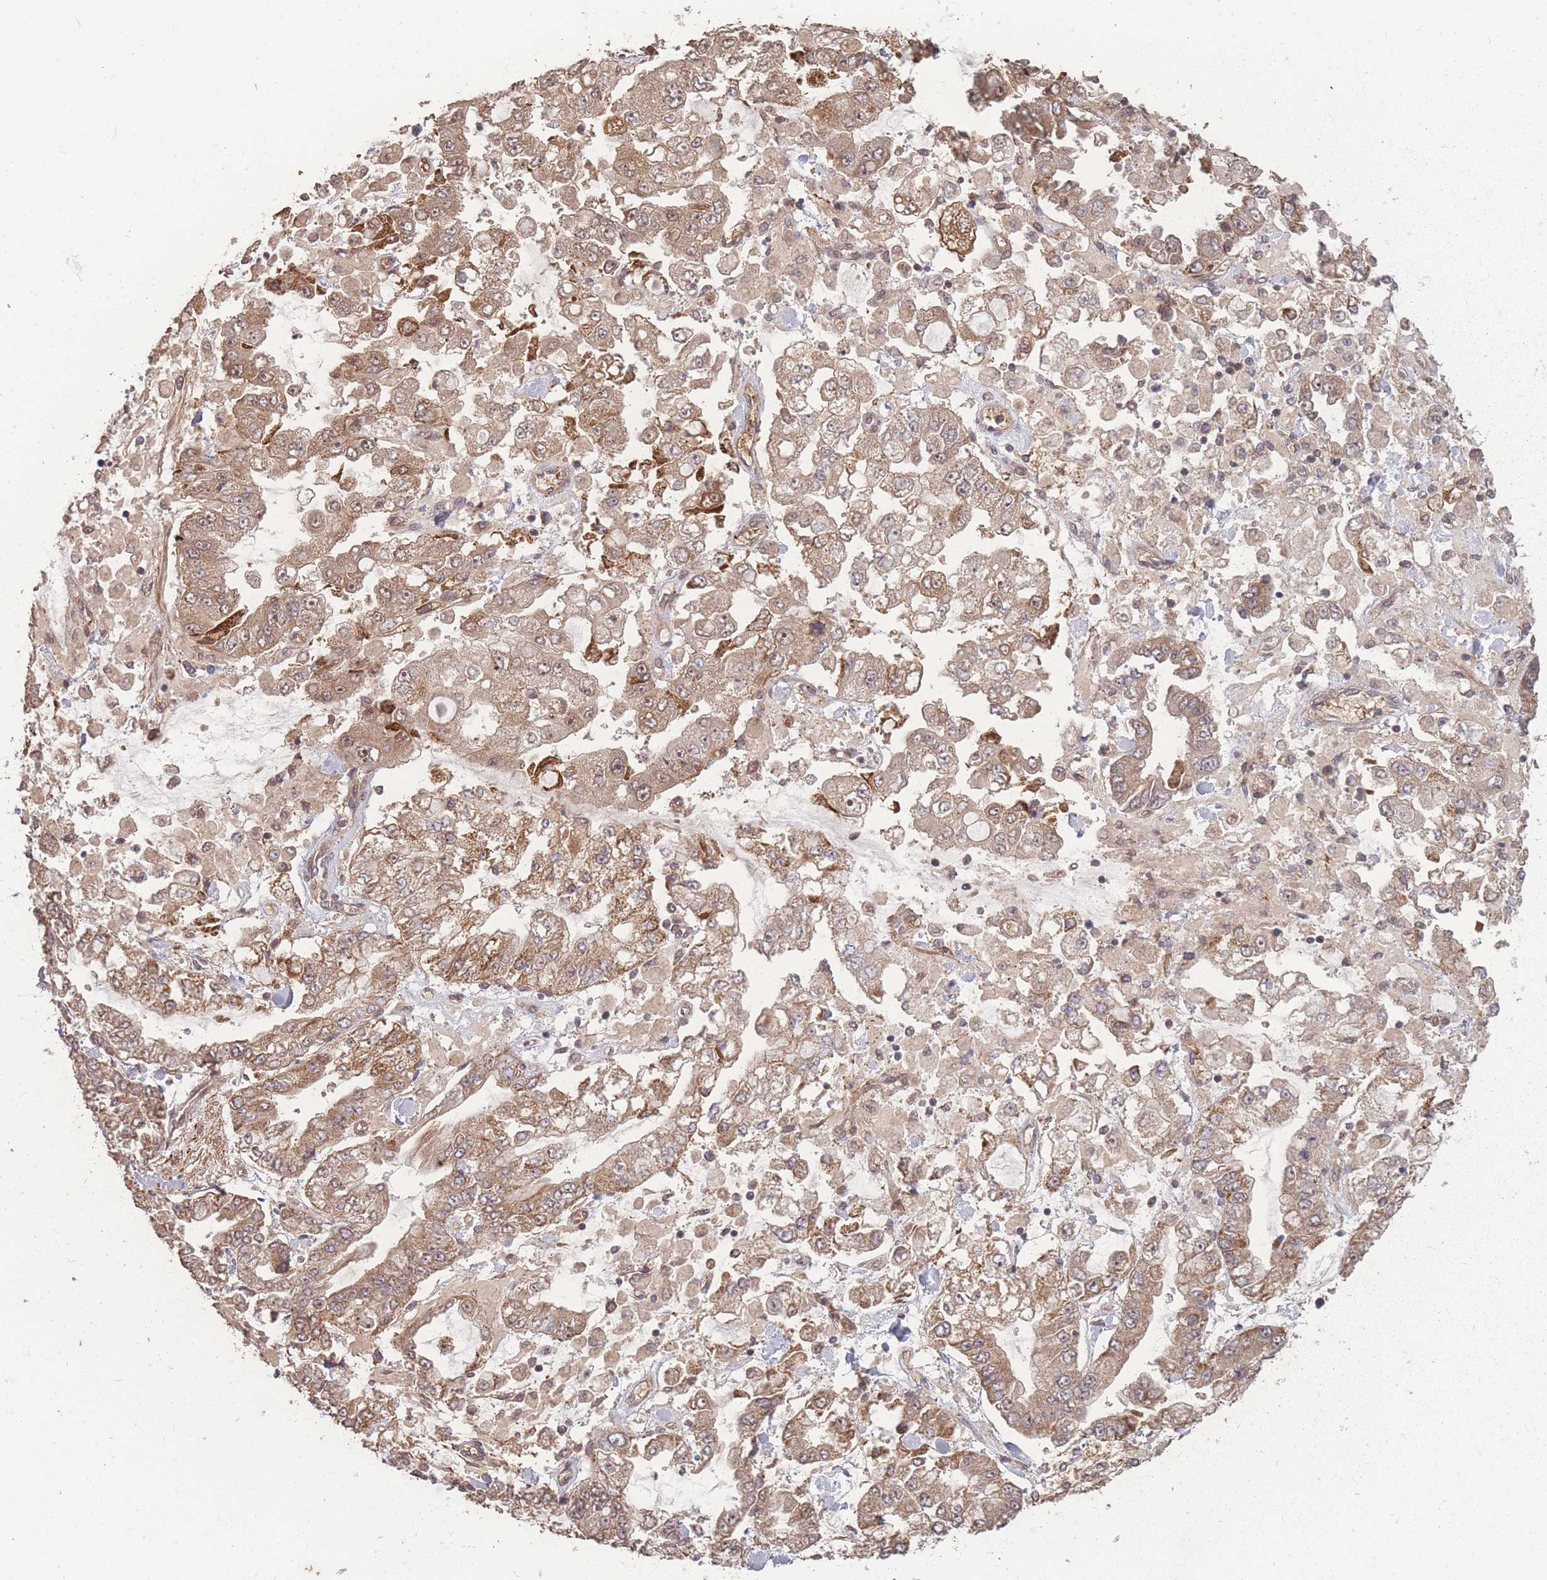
{"staining": {"intensity": "moderate", "quantity": ">75%", "location": "cytoplasmic/membranous"}, "tissue": "stomach cancer", "cell_type": "Tumor cells", "image_type": "cancer", "snomed": [{"axis": "morphology", "description": "Normal tissue, NOS"}, {"axis": "morphology", "description": "Adenocarcinoma, NOS"}, {"axis": "topography", "description": "Stomach, upper"}, {"axis": "topography", "description": "Stomach"}], "caption": "Approximately >75% of tumor cells in stomach cancer (adenocarcinoma) show moderate cytoplasmic/membranous protein staining as visualized by brown immunohistochemical staining.", "gene": "LYRM7", "patient": {"sex": "male", "age": 76}}